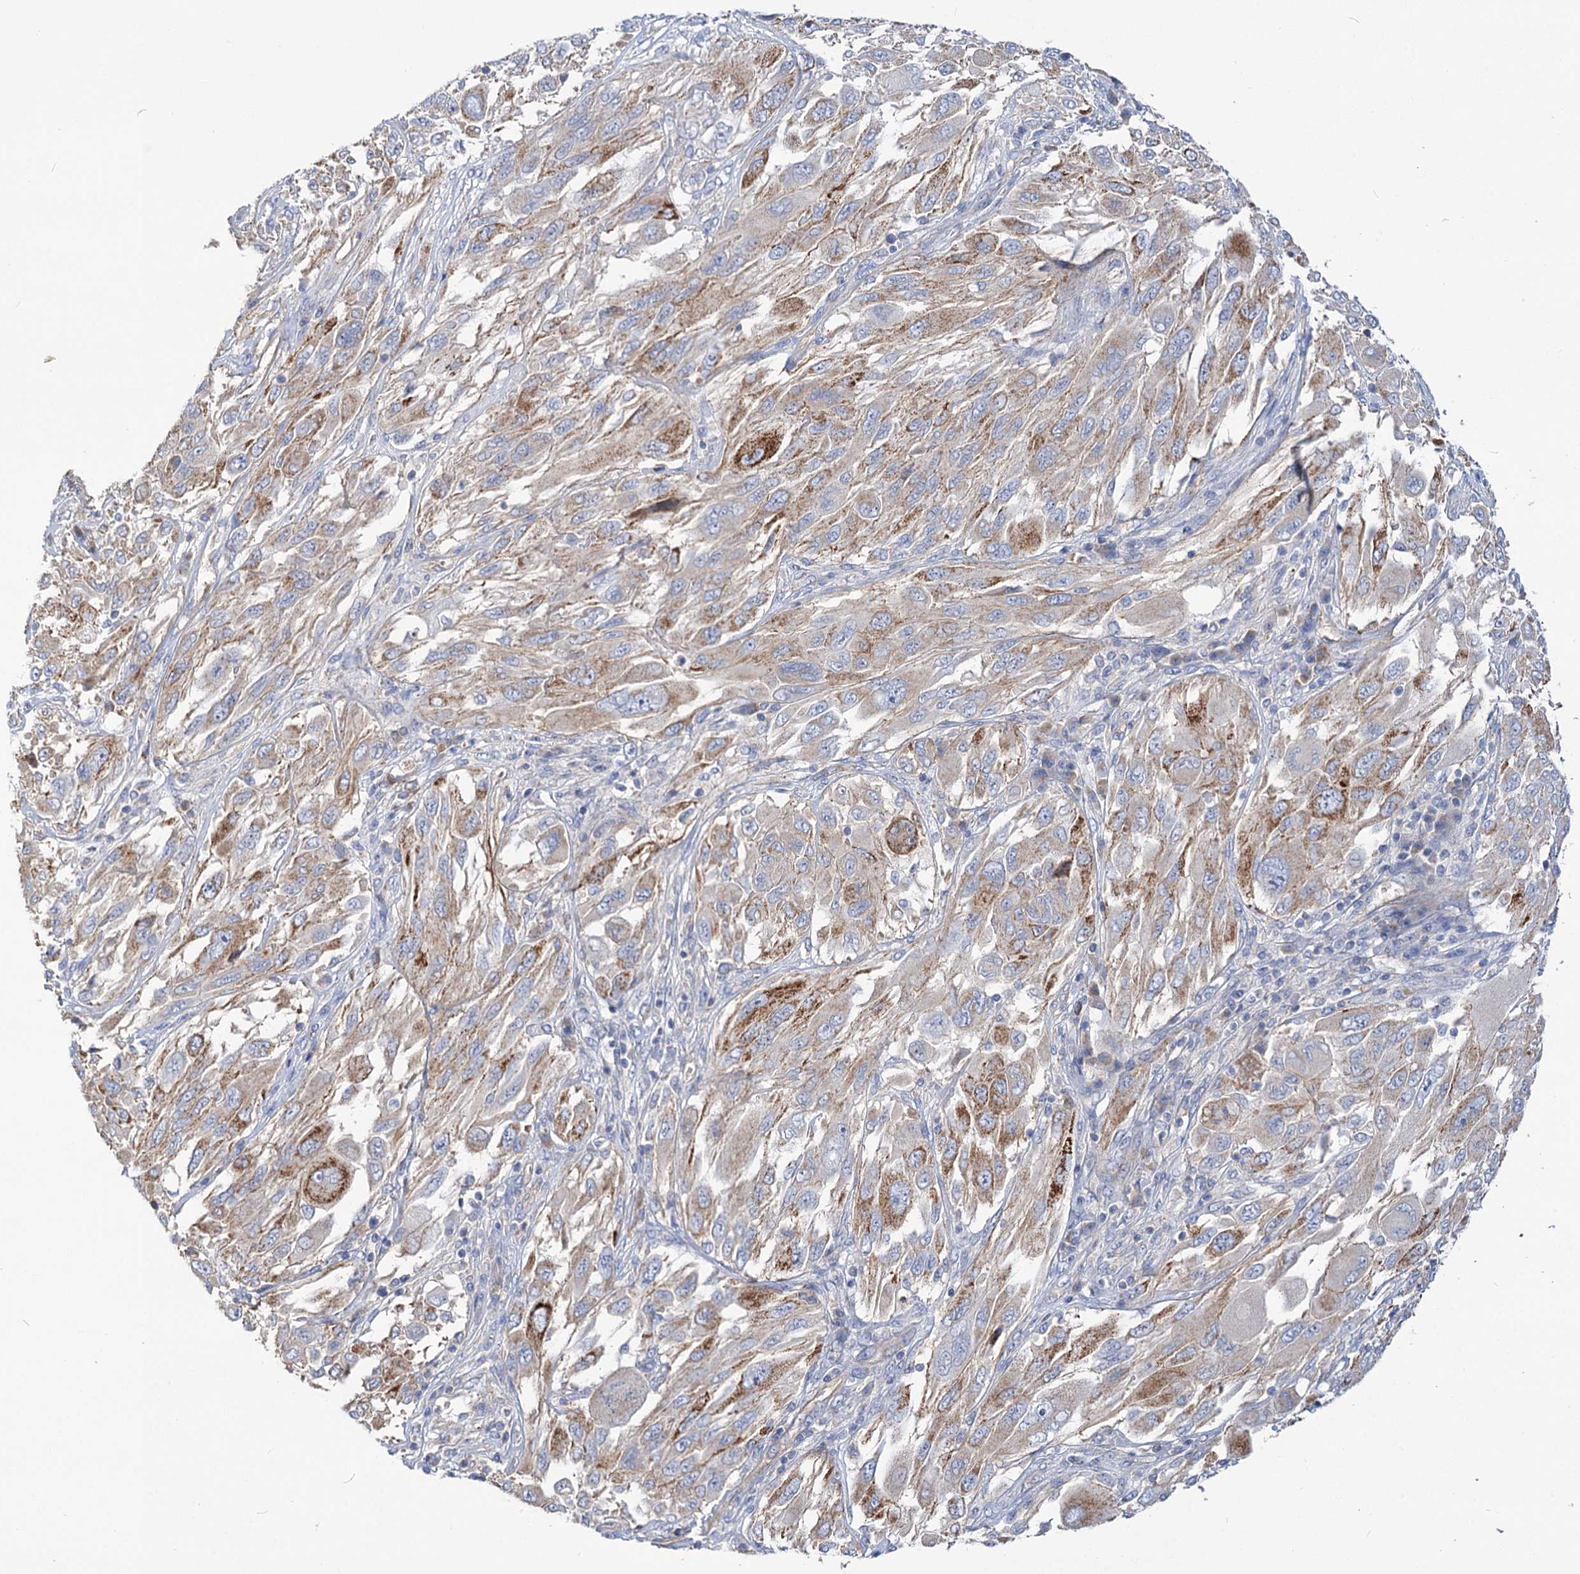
{"staining": {"intensity": "moderate", "quantity": "<25%", "location": "cytoplasmic/membranous"}, "tissue": "melanoma", "cell_type": "Tumor cells", "image_type": "cancer", "snomed": [{"axis": "morphology", "description": "Malignant melanoma, NOS"}, {"axis": "topography", "description": "Skin"}], "caption": "Immunohistochemistry (IHC) of malignant melanoma exhibits low levels of moderate cytoplasmic/membranous expression in about <25% of tumor cells.", "gene": "NUDCD2", "patient": {"sex": "female", "age": 91}}